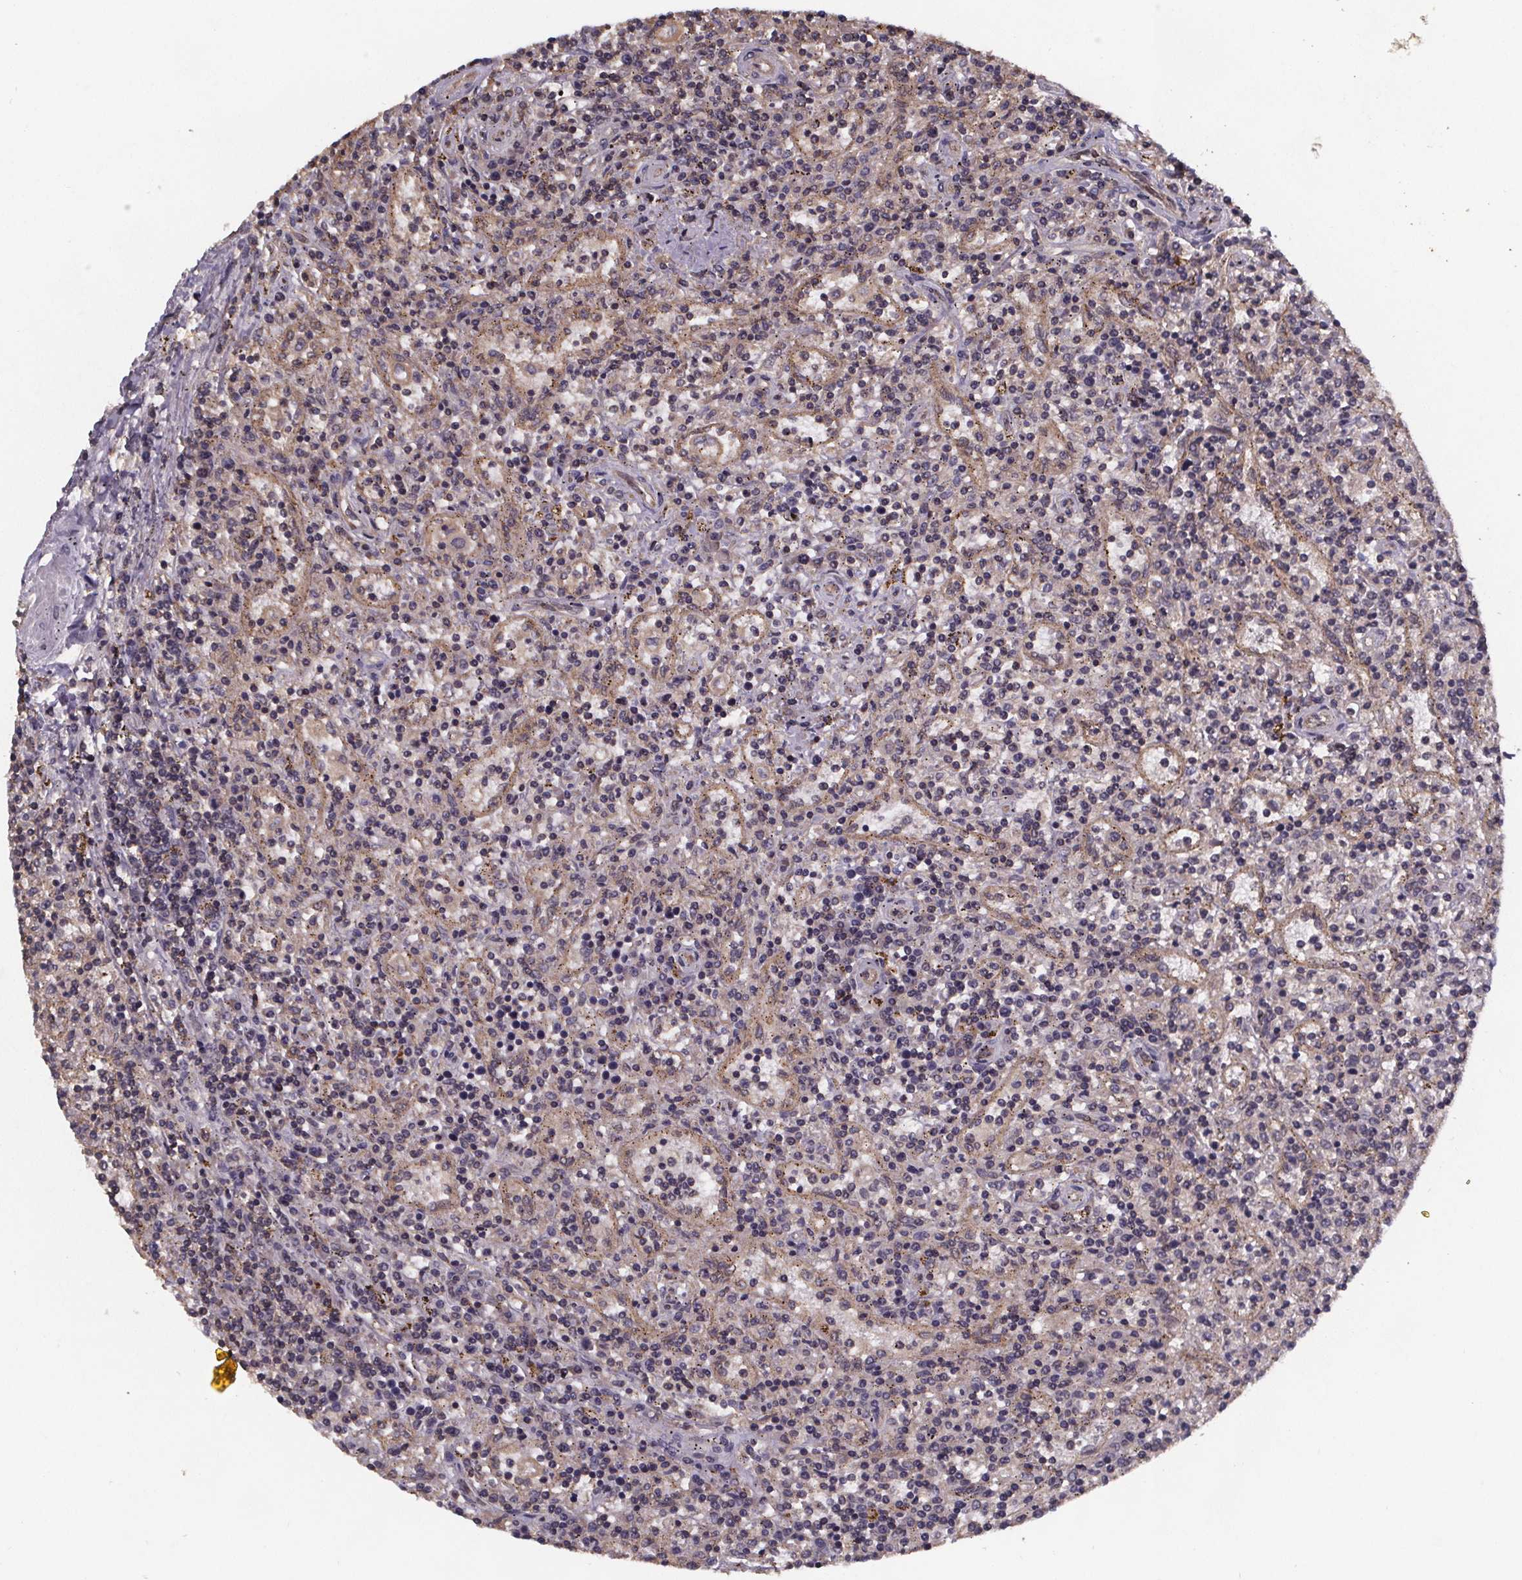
{"staining": {"intensity": "negative", "quantity": "none", "location": "none"}, "tissue": "lymphoma", "cell_type": "Tumor cells", "image_type": "cancer", "snomed": [{"axis": "morphology", "description": "Malignant lymphoma, non-Hodgkin's type, Low grade"}, {"axis": "topography", "description": "Spleen"}], "caption": "An image of lymphoma stained for a protein displays no brown staining in tumor cells.", "gene": "PIERCE2", "patient": {"sex": "male", "age": 62}}